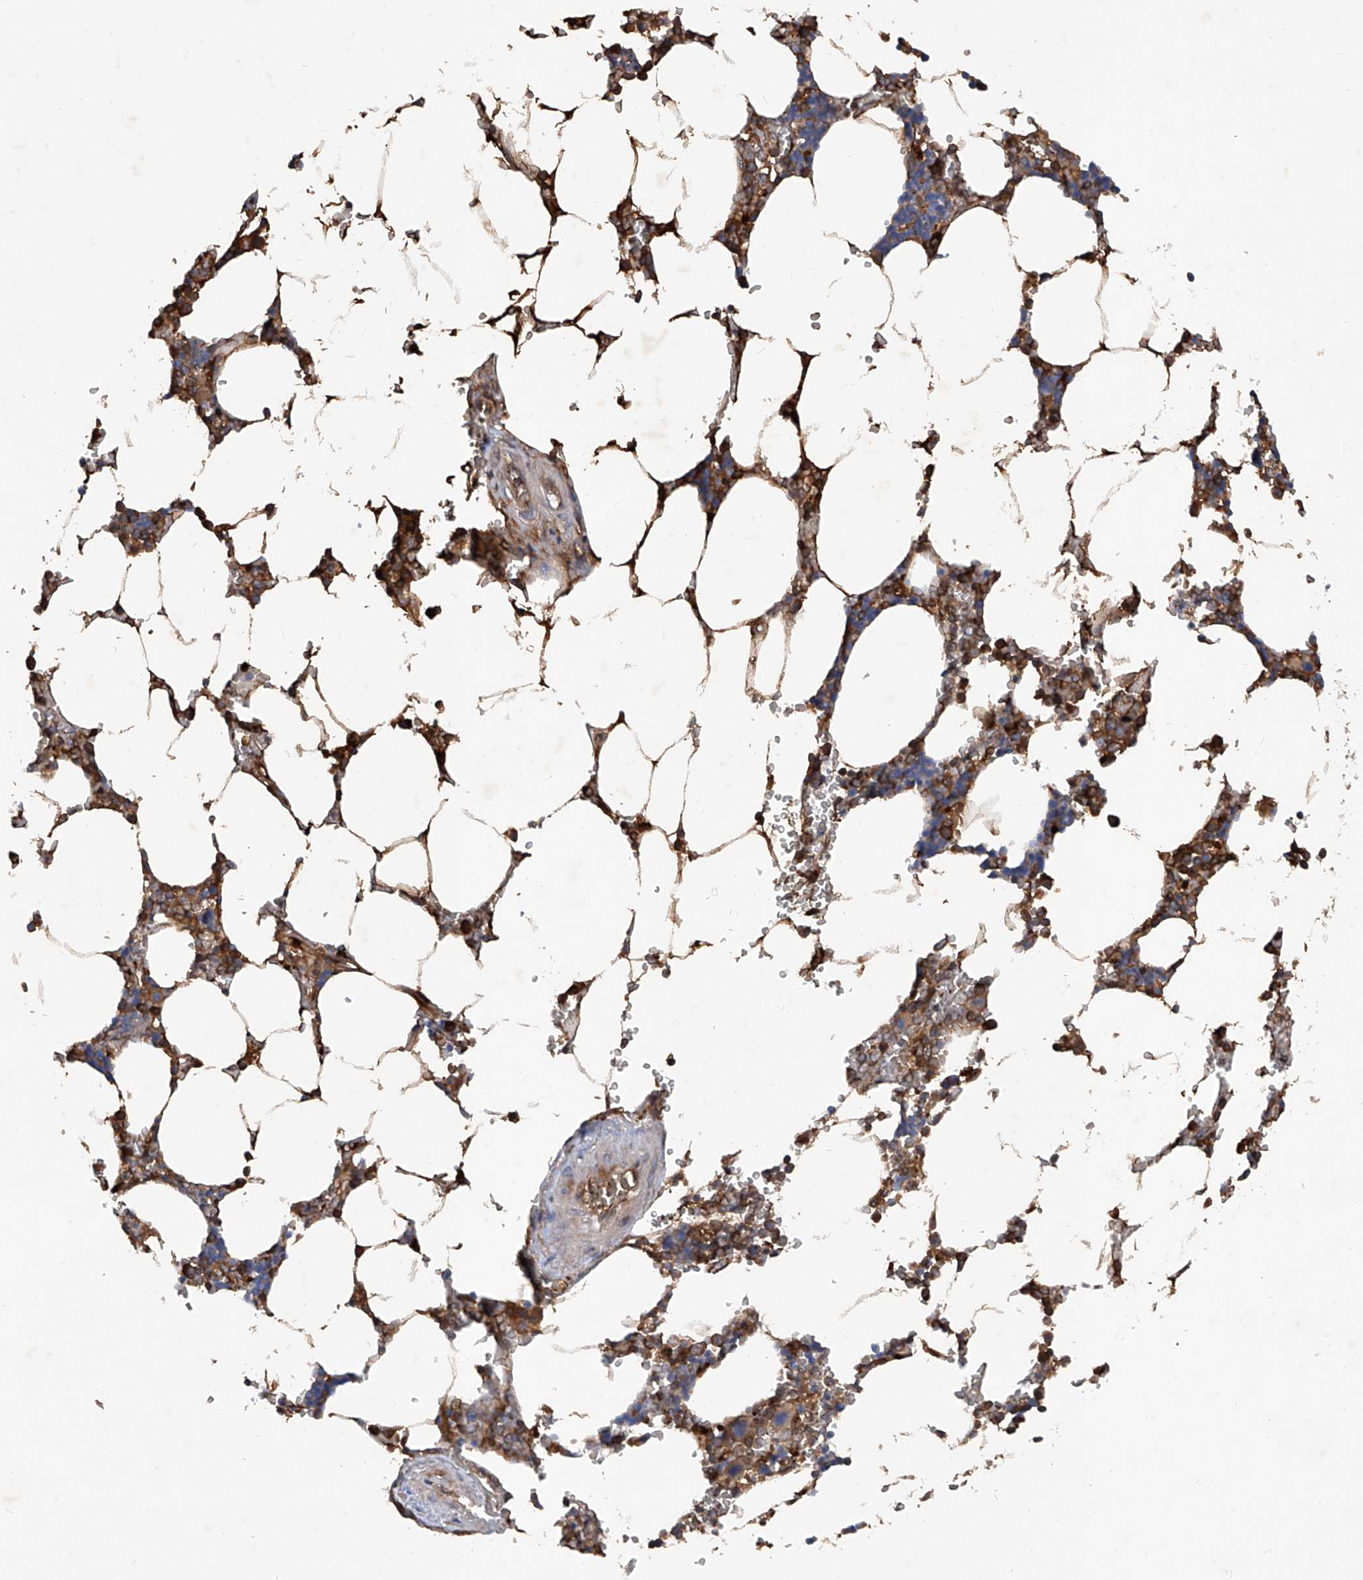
{"staining": {"intensity": "moderate", "quantity": "<25%", "location": "cytoplasmic/membranous"}, "tissue": "bone marrow", "cell_type": "Hematopoietic cells", "image_type": "normal", "snomed": [{"axis": "morphology", "description": "Normal tissue, NOS"}, {"axis": "topography", "description": "Bone marrow"}], "caption": "Immunohistochemistry (DAB) staining of benign bone marrow reveals moderate cytoplasmic/membranous protein staining in about <25% of hematopoietic cells.", "gene": "ASCC3", "patient": {"sex": "male", "age": 70}}